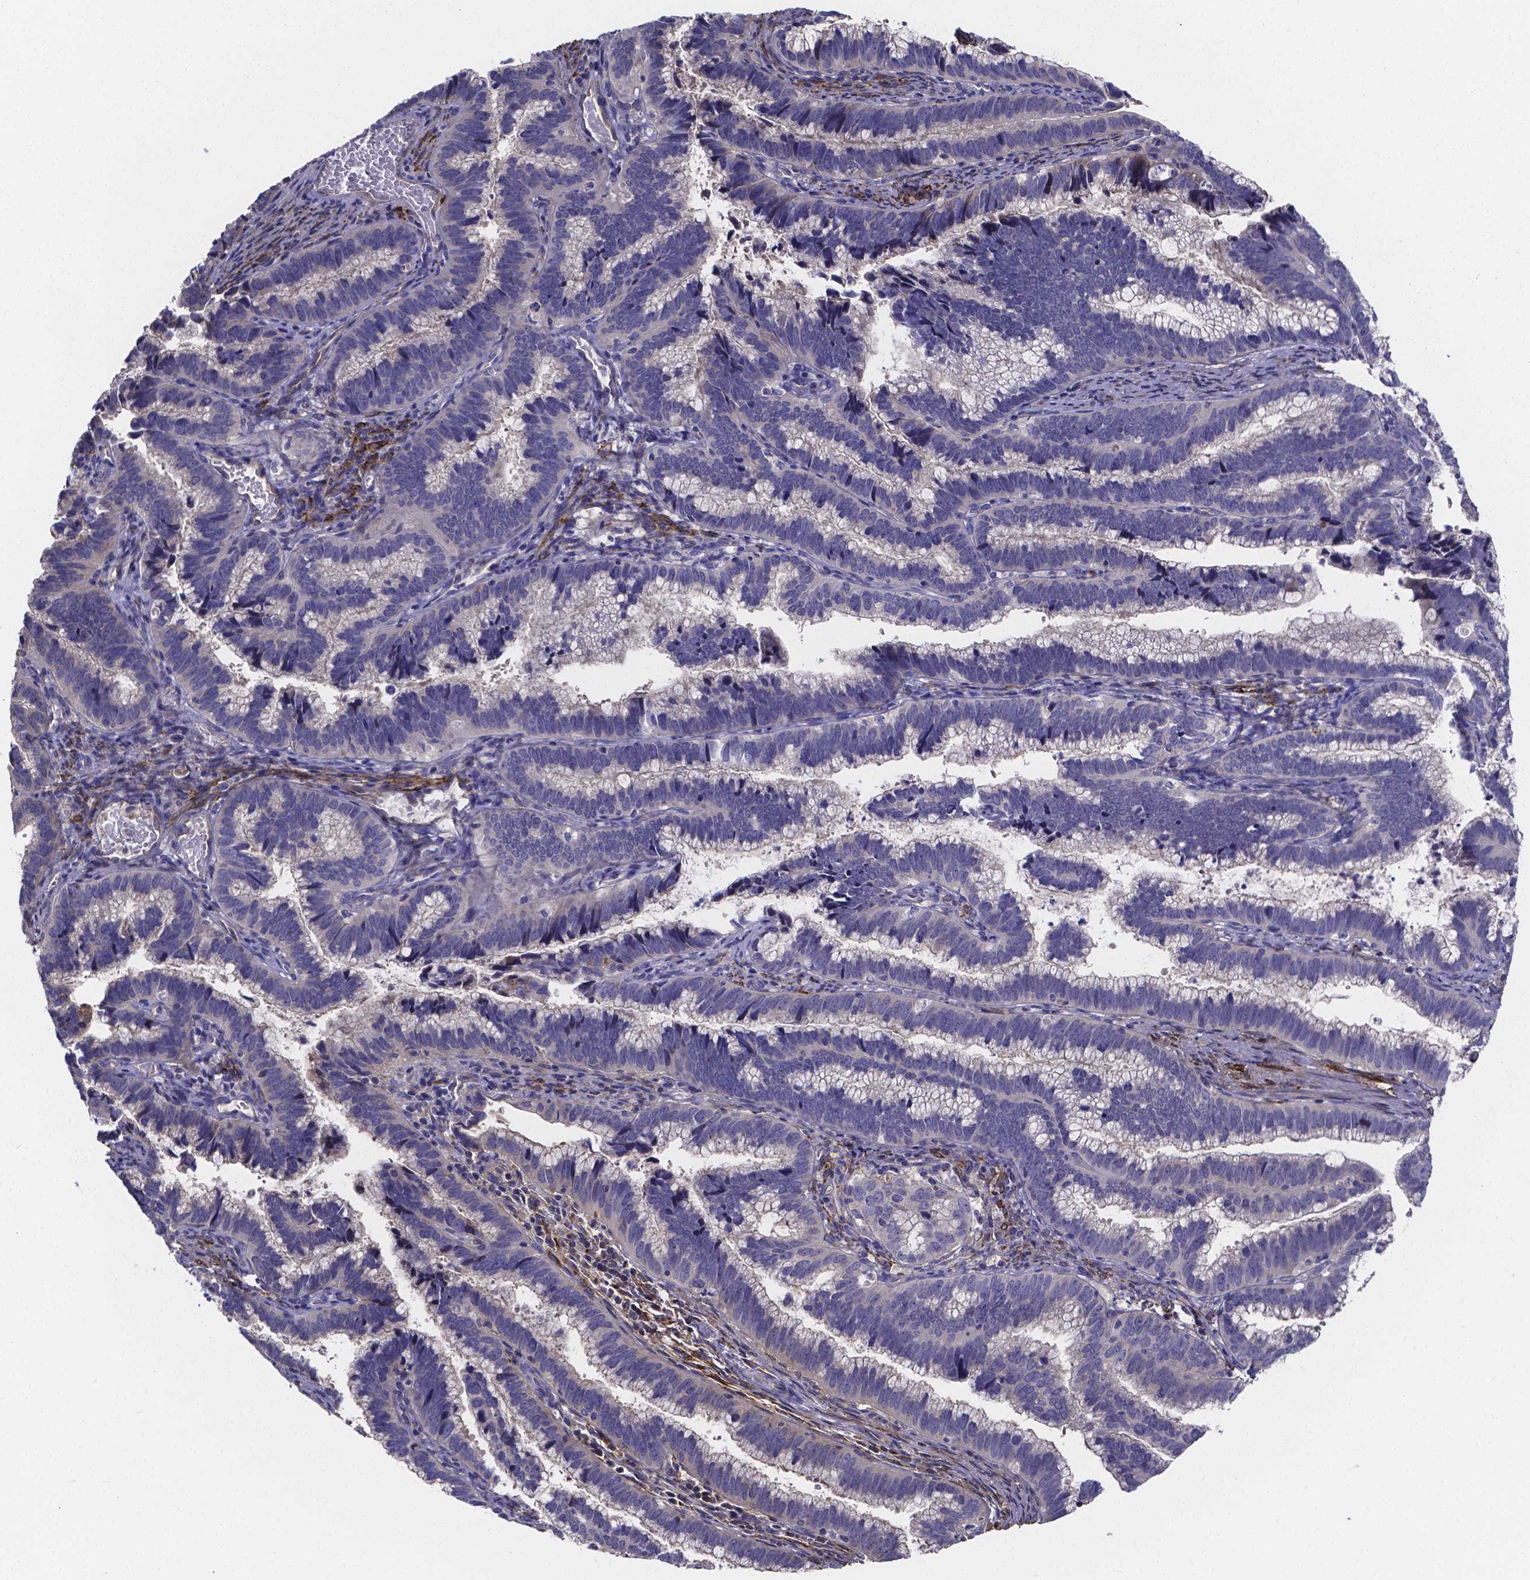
{"staining": {"intensity": "negative", "quantity": "none", "location": "none"}, "tissue": "cervical cancer", "cell_type": "Tumor cells", "image_type": "cancer", "snomed": [{"axis": "morphology", "description": "Adenocarcinoma, NOS"}, {"axis": "topography", "description": "Cervix"}], "caption": "A high-resolution micrograph shows IHC staining of cervical cancer (adenocarcinoma), which displays no significant staining in tumor cells. Brightfield microscopy of IHC stained with DAB (3,3'-diaminobenzidine) (brown) and hematoxylin (blue), captured at high magnification.", "gene": "SFRP4", "patient": {"sex": "female", "age": 61}}